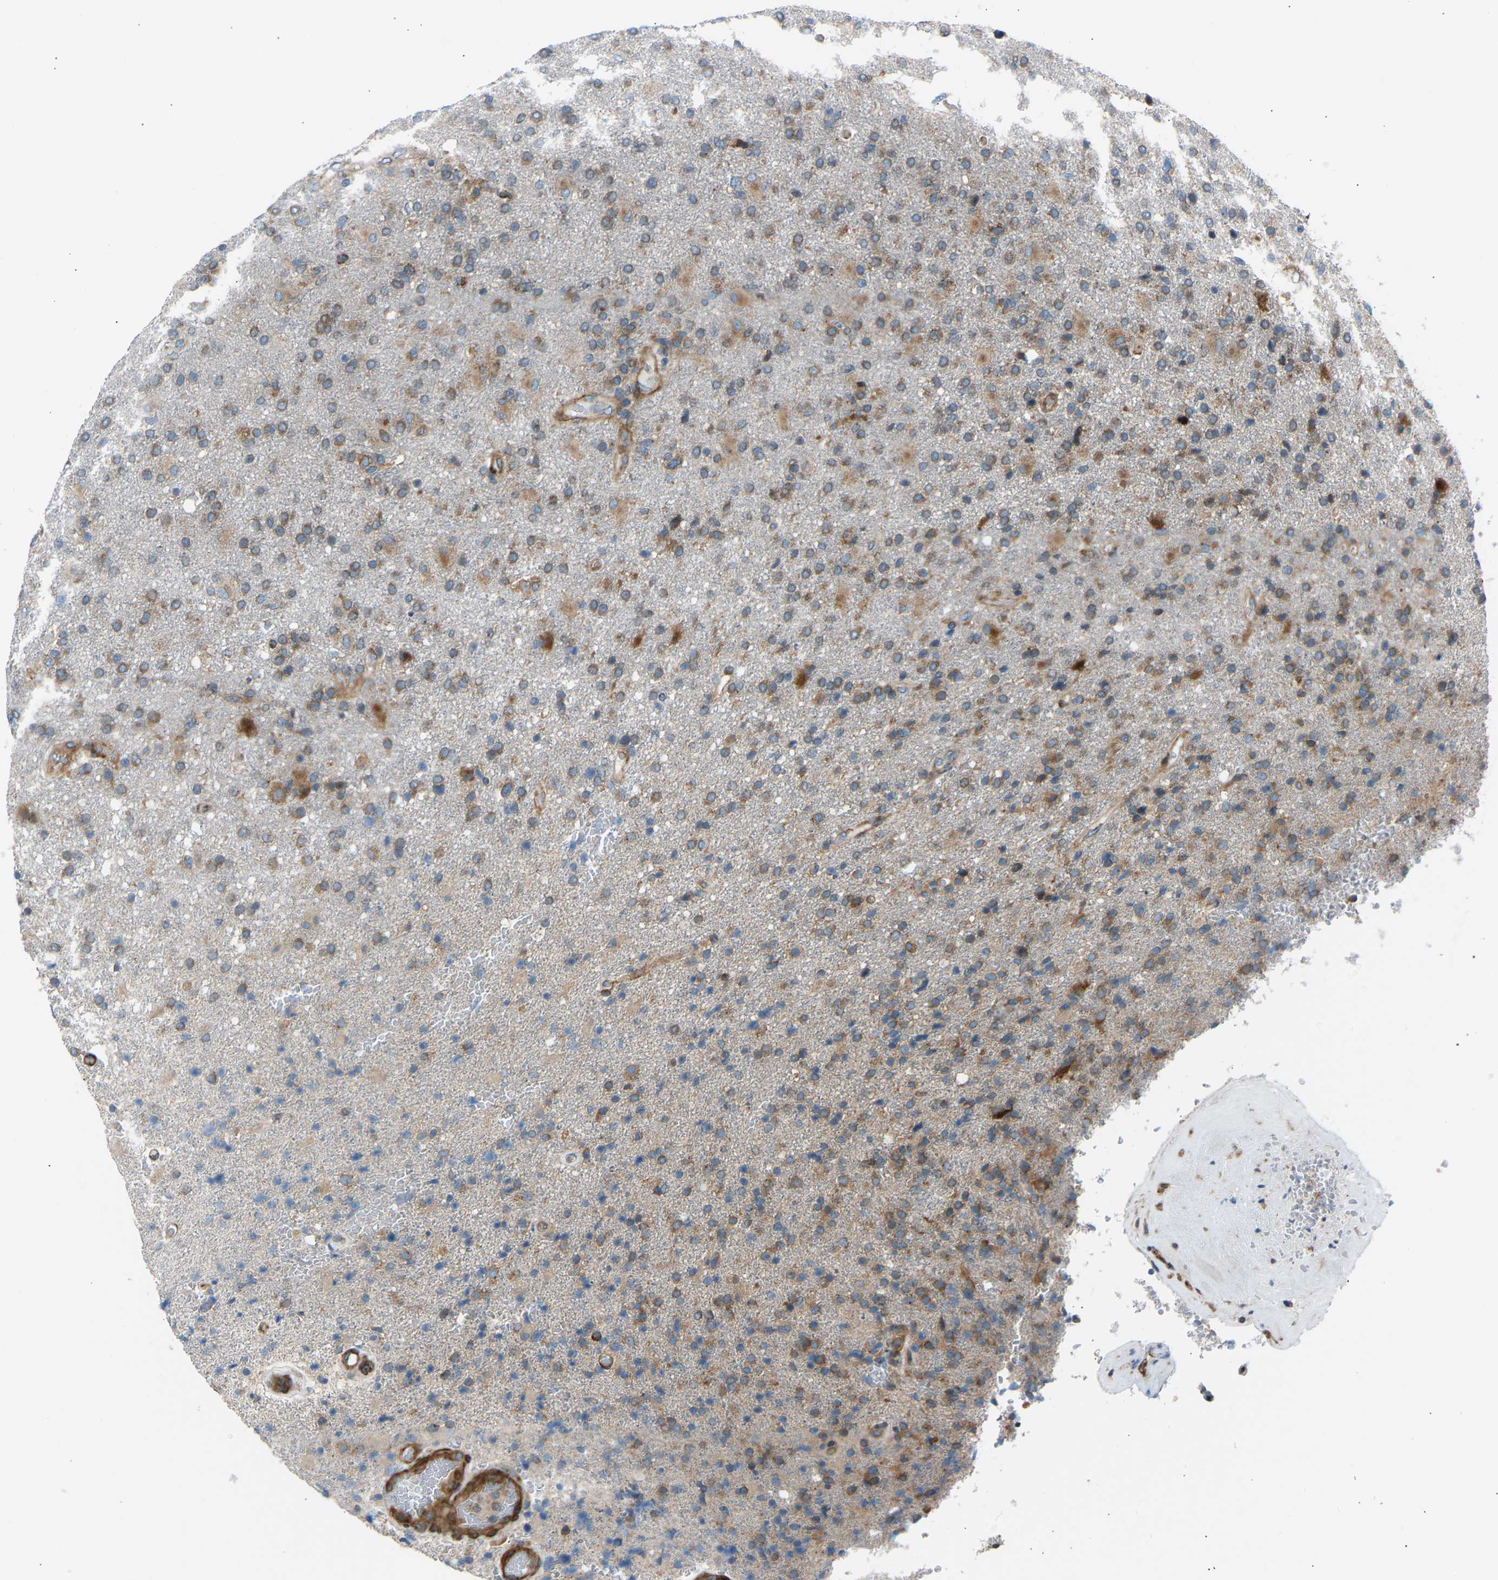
{"staining": {"intensity": "moderate", "quantity": ">75%", "location": "cytoplasmic/membranous"}, "tissue": "glioma", "cell_type": "Tumor cells", "image_type": "cancer", "snomed": [{"axis": "morphology", "description": "Glioma, malignant, High grade"}, {"axis": "topography", "description": "Brain"}], "caption": "DAB (3,3'-diaminobenzidine) immunohistochemical staining of human glioma reveals moderate cytoplasmic/membranous protein expression in approximately >75% of tumor cells. The staining was performed using DAB (3,3'-diaminobenzidine) to visualize the protein expression in brown, while the nuclei were stained in blue with hematoxylin (Magnification: 20x).", "gene": "VPS41", "patient": {"sex": "male", "age": 72}}